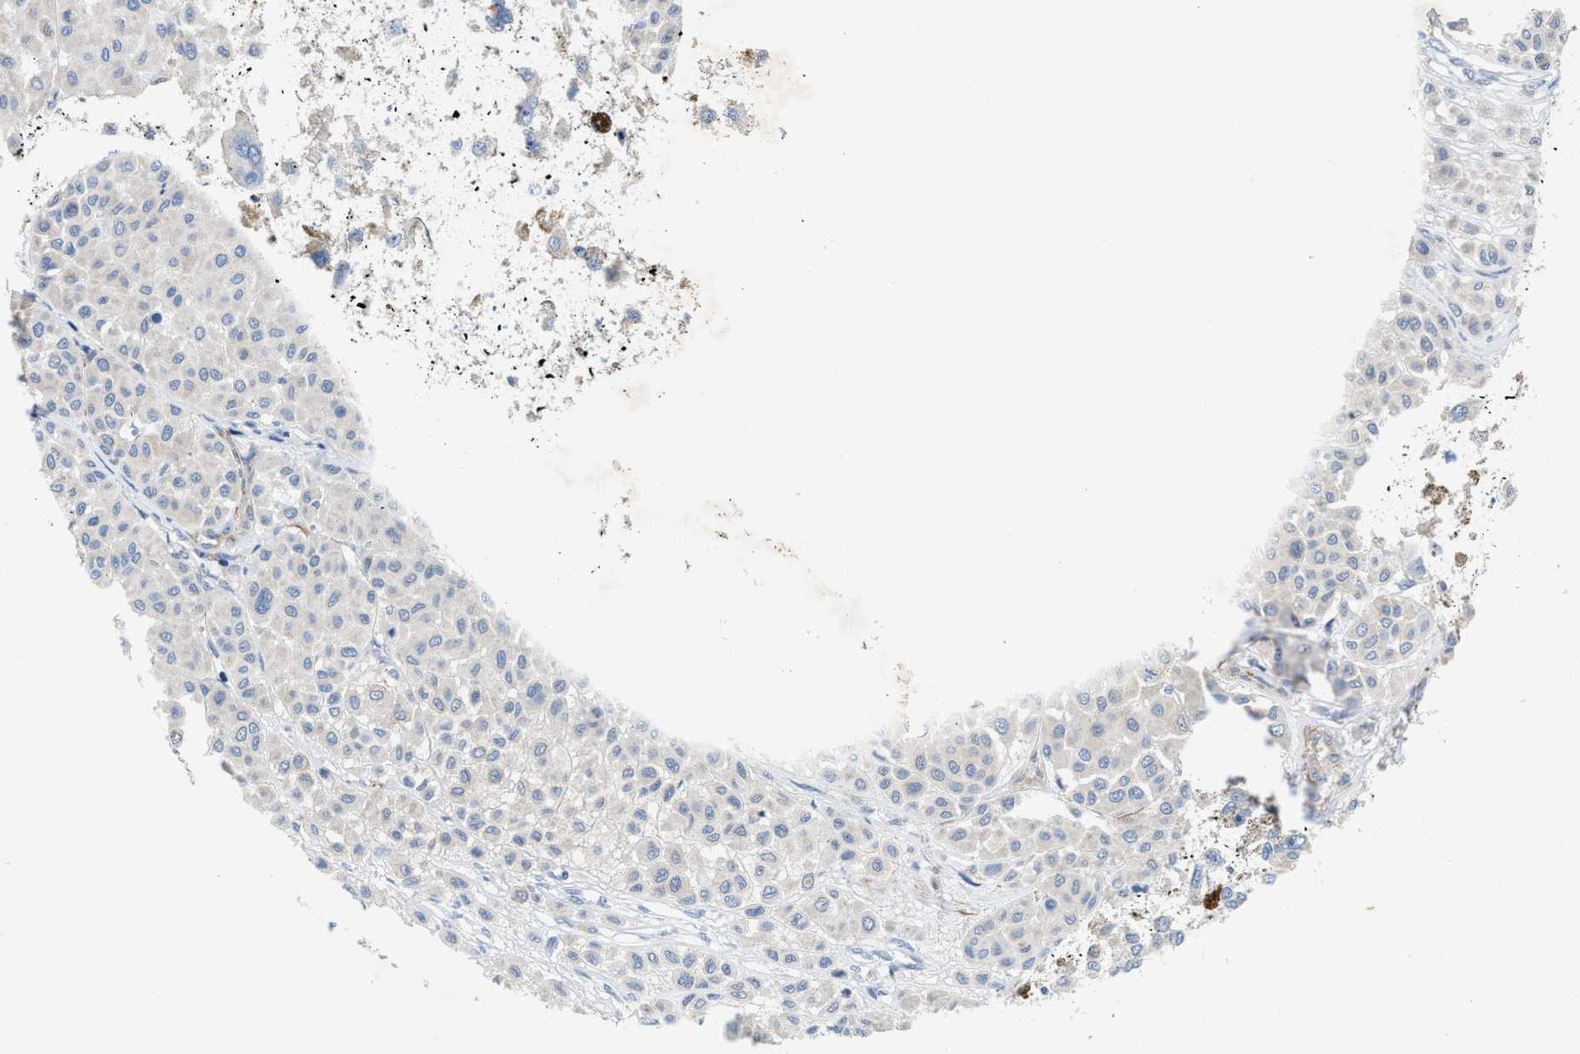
{"staining": {"intensity": "negative", "quantity": "none", "location": "none"}, "tissue": "melanoma", "cell_type": "Tumor cells", "image_type": "cancer", "snomed": [{"axis": "morphology", "description": "Malignant melanoma, Metastatic site"}, {"axis": "topography", "description": "Soft tissue"}], "caption": "The histopathology image demonstrates no staining of tumor cells in melanoma. (DAB (3,3'-diaminobenzidine) IHC visualized using brightfield microscopy, high magnification).", "gene": "UBAP2", "patient": {"sex": "male", "age": 41}}